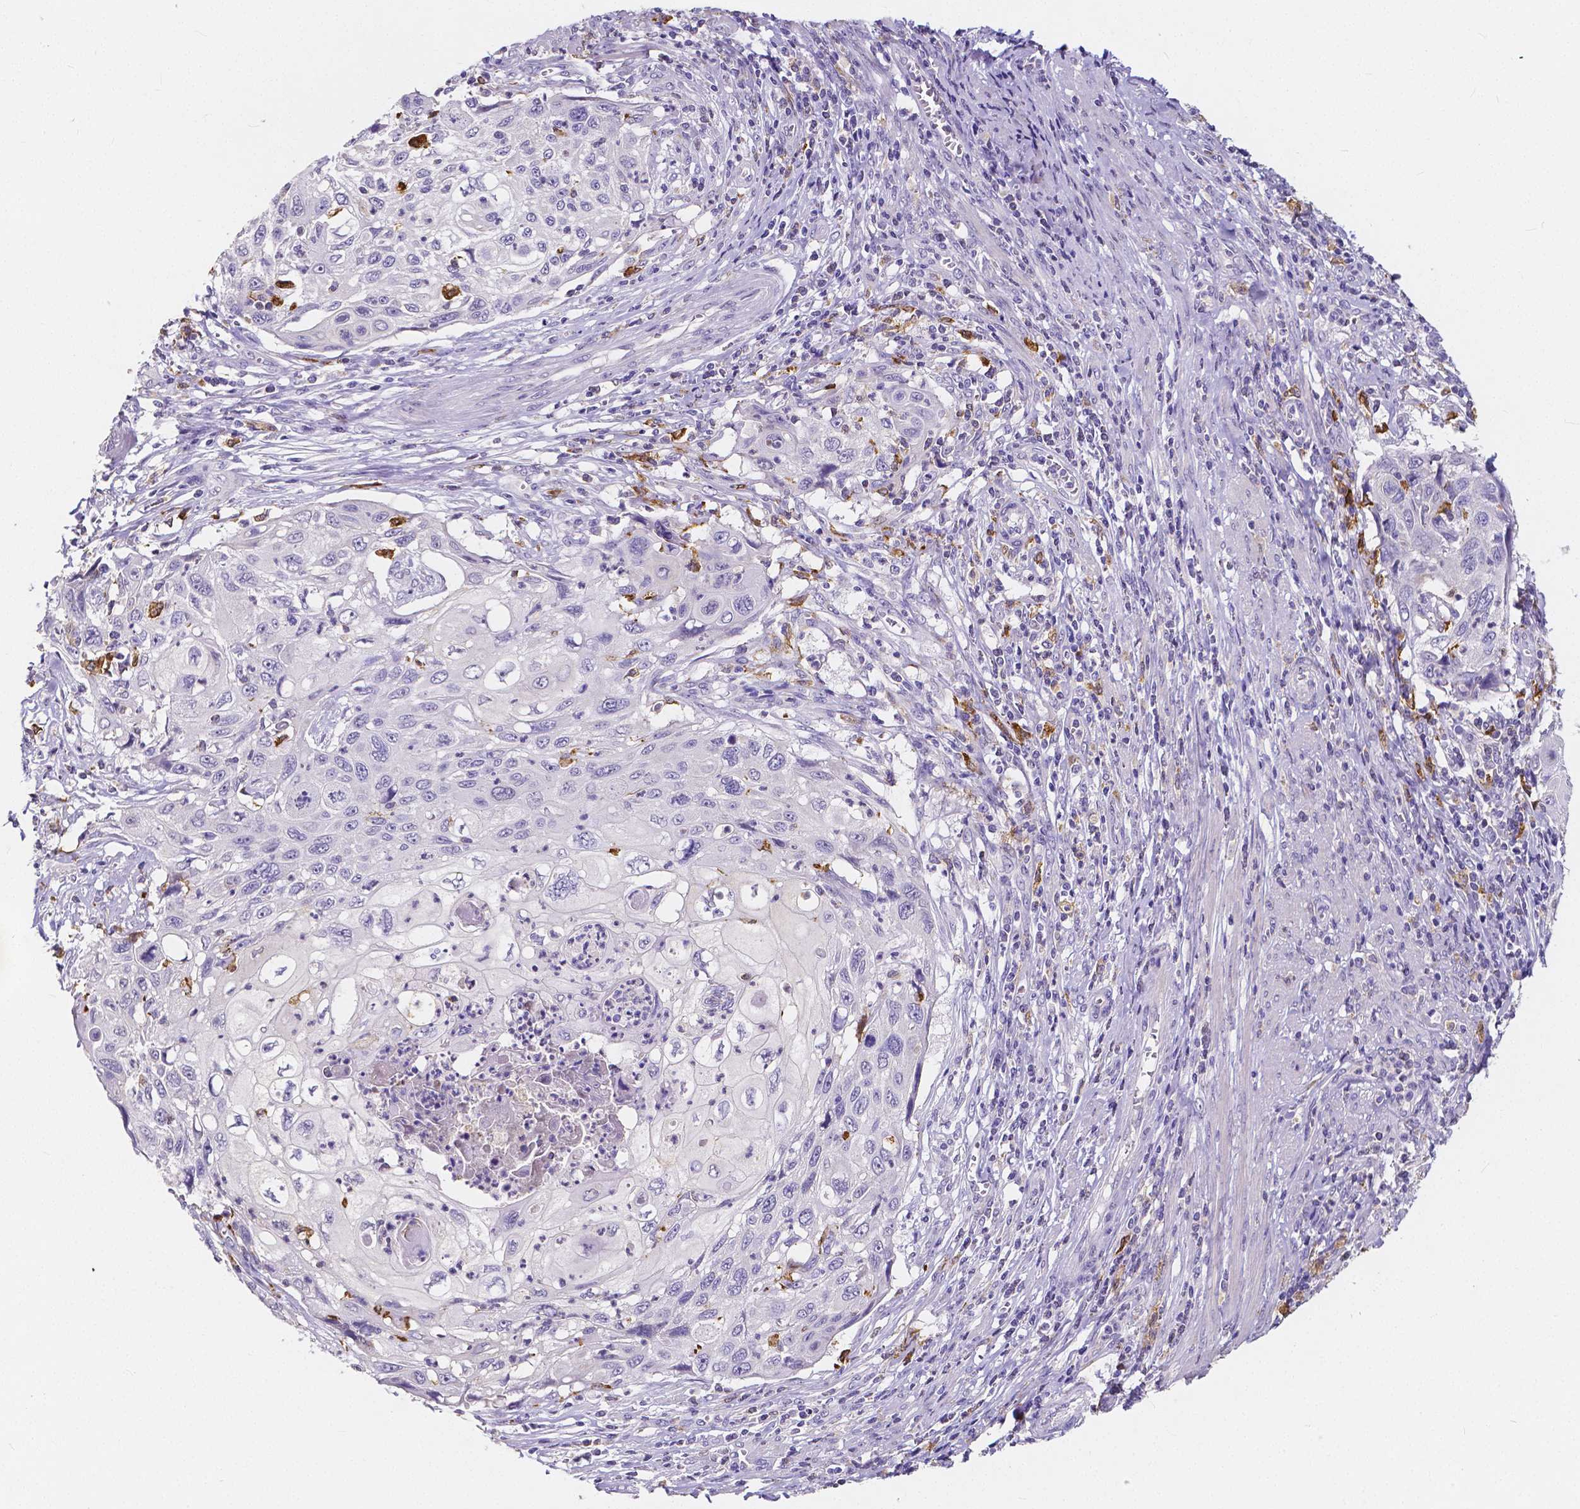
{"staining": {"intensity": "negative", "quantity": "none", "location": "none"}, "tissue": "cervical cancer", "cell_type": "Tumor cells", "image_type": "cancer", "snomed": [{"axis": "morphology", "description": "Squamous cell carcinoma, NOS"}, {"axis": "topography", "description": "Cervix"}], "caption": "Protein analysis of squamous cell carcinoma (cervical) displays no significant staining in tumor cells. The staining is performed using DAB brown chromogen with nuclei counter-stained in using hematoxylin.", "gene": "ACP5", "patient": {"sex": "female", "age": 70}}